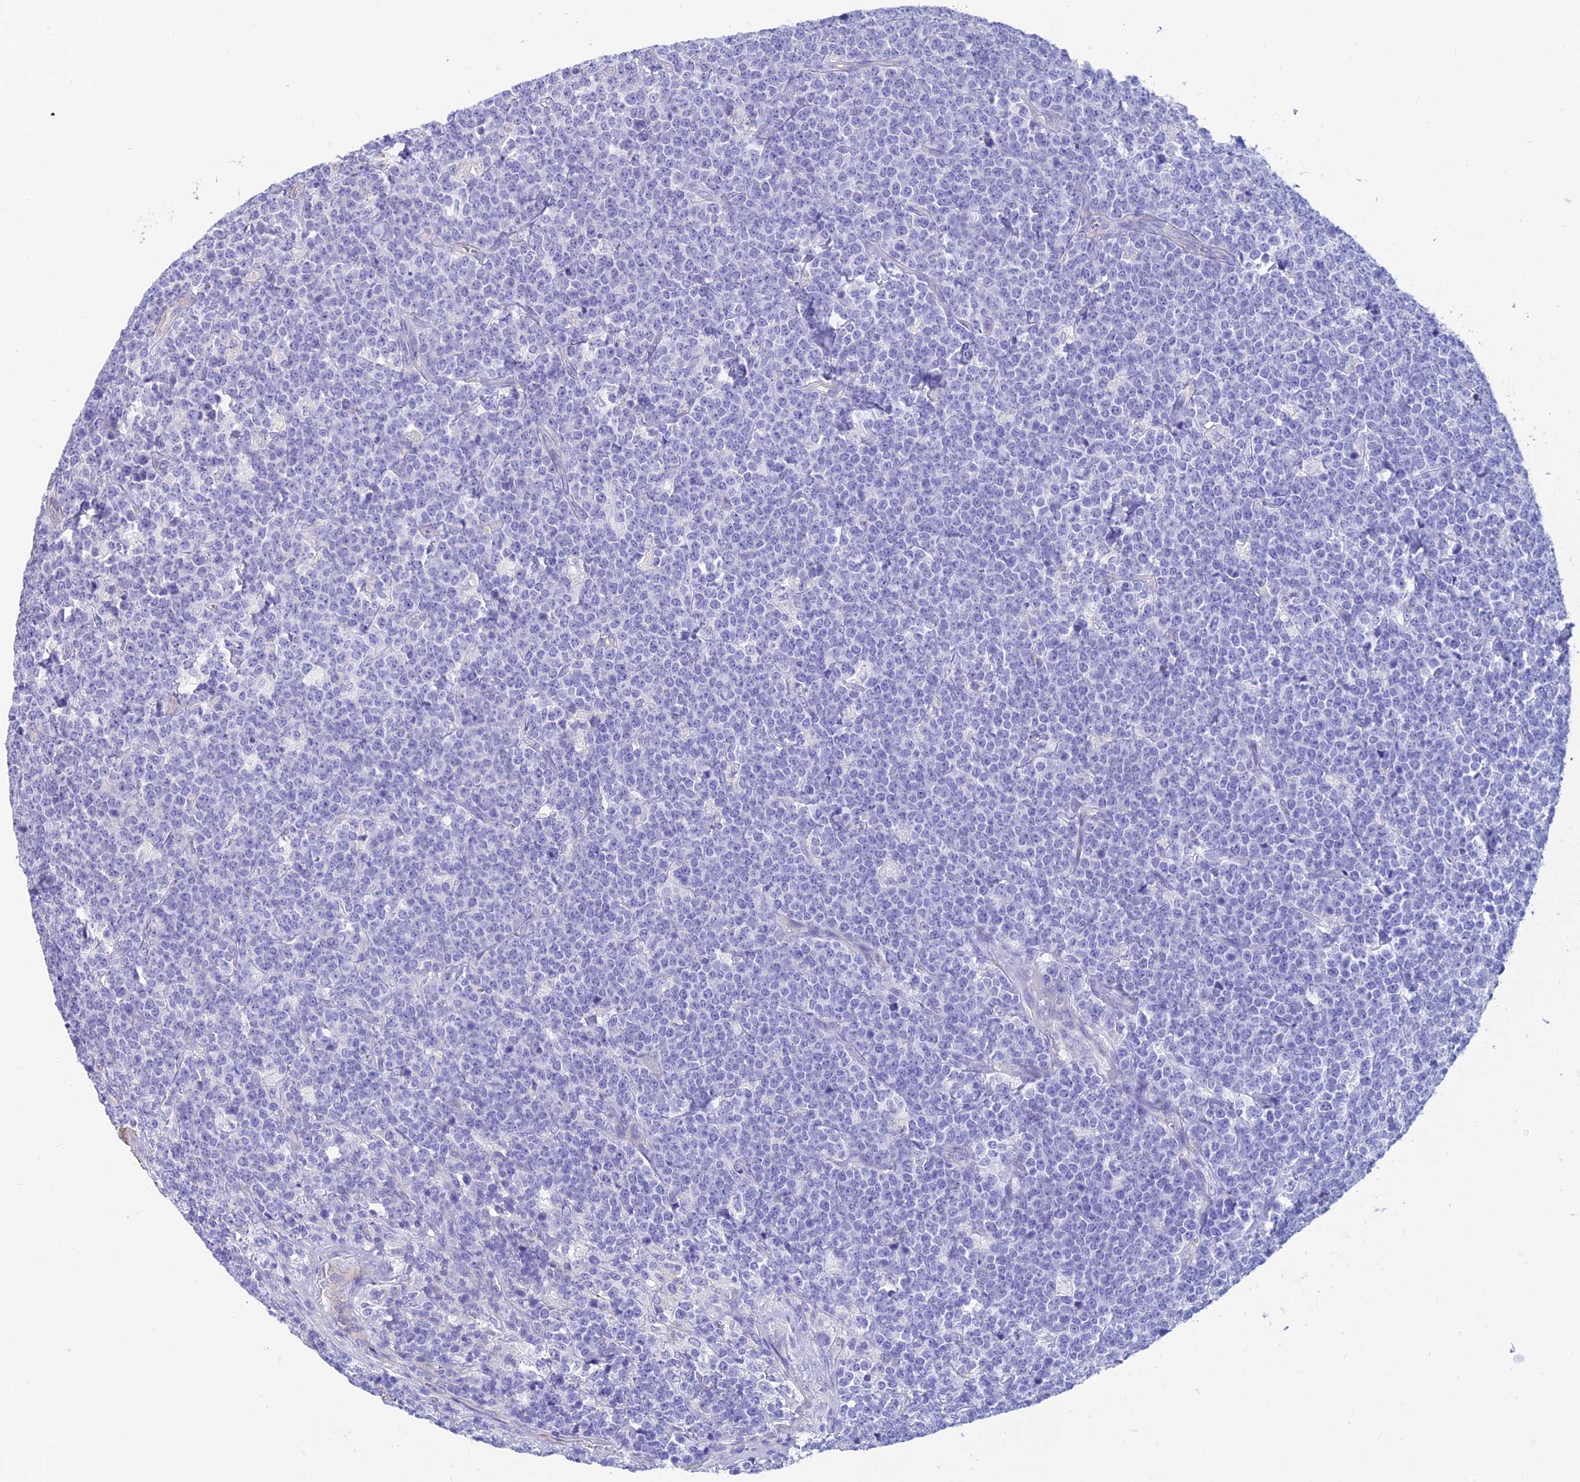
{"staining": {"intensity": "negative", "quantity": "none", "location": "none"}, "tissue": "lymphoma", "cell_type": "Tumor cells", "image_type": "cancer", "snomed": [{"axis": "morphology", "description": "Malignant lymphoma, non-Hodgkin's type, High grade"}, {"axis": "topography", "description": "Small intestine"}], "caption": "An image of human lymphoma is negative for staining in tumor cells.", "gene": "RTN4RL1", "patient": {"sex": "male", "age": 8}}